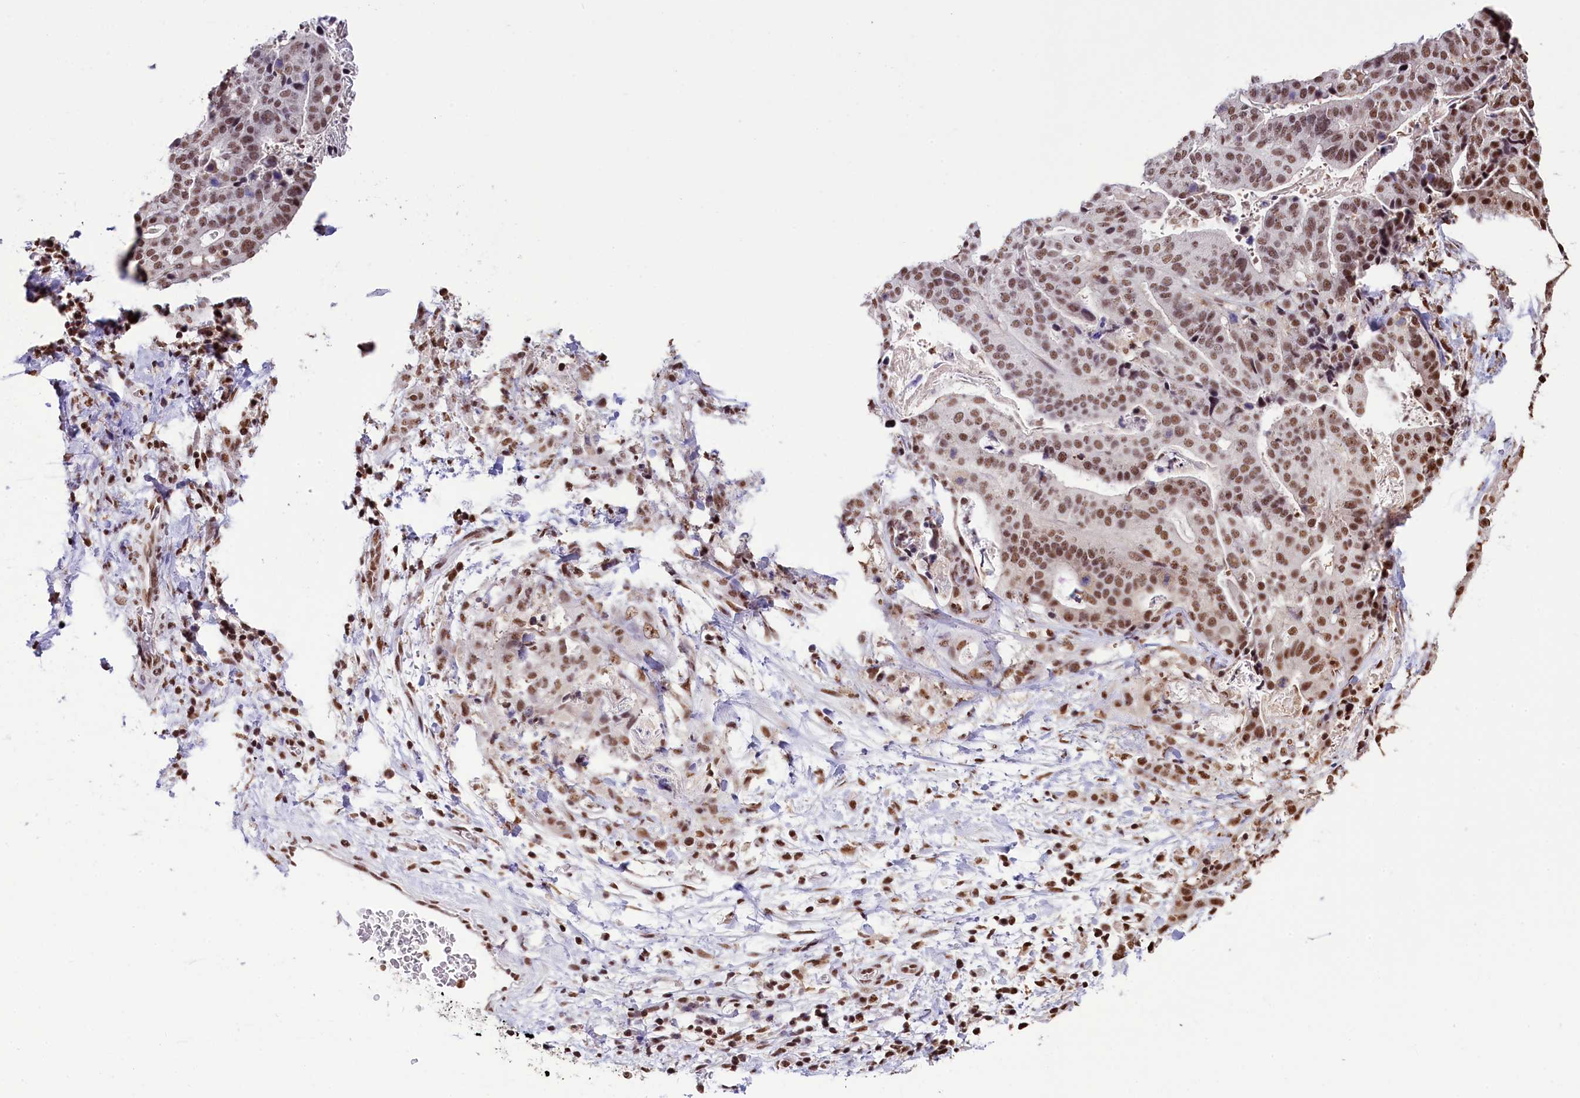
{"staining": {"intensity": "moderate", "quantity": ">75%", "location": "nuclear"}, "tissue": "stomach cancer", "cell_type": "Tumor cells", "image_type": "cancer", "snomed": [{"axis": "morphology", "description": "Adenocarcinoma, NOS"}, {"axis": "topography", "description": "Stomach"}], "caption": "Immunohistochemical staining of human stomach adenocarcinoma exhibits moderate nuclear protein positivity in about >75% of tumor cells.", "gene": "SNRPD2", "patient": {"sex": "male", "age": 48}}